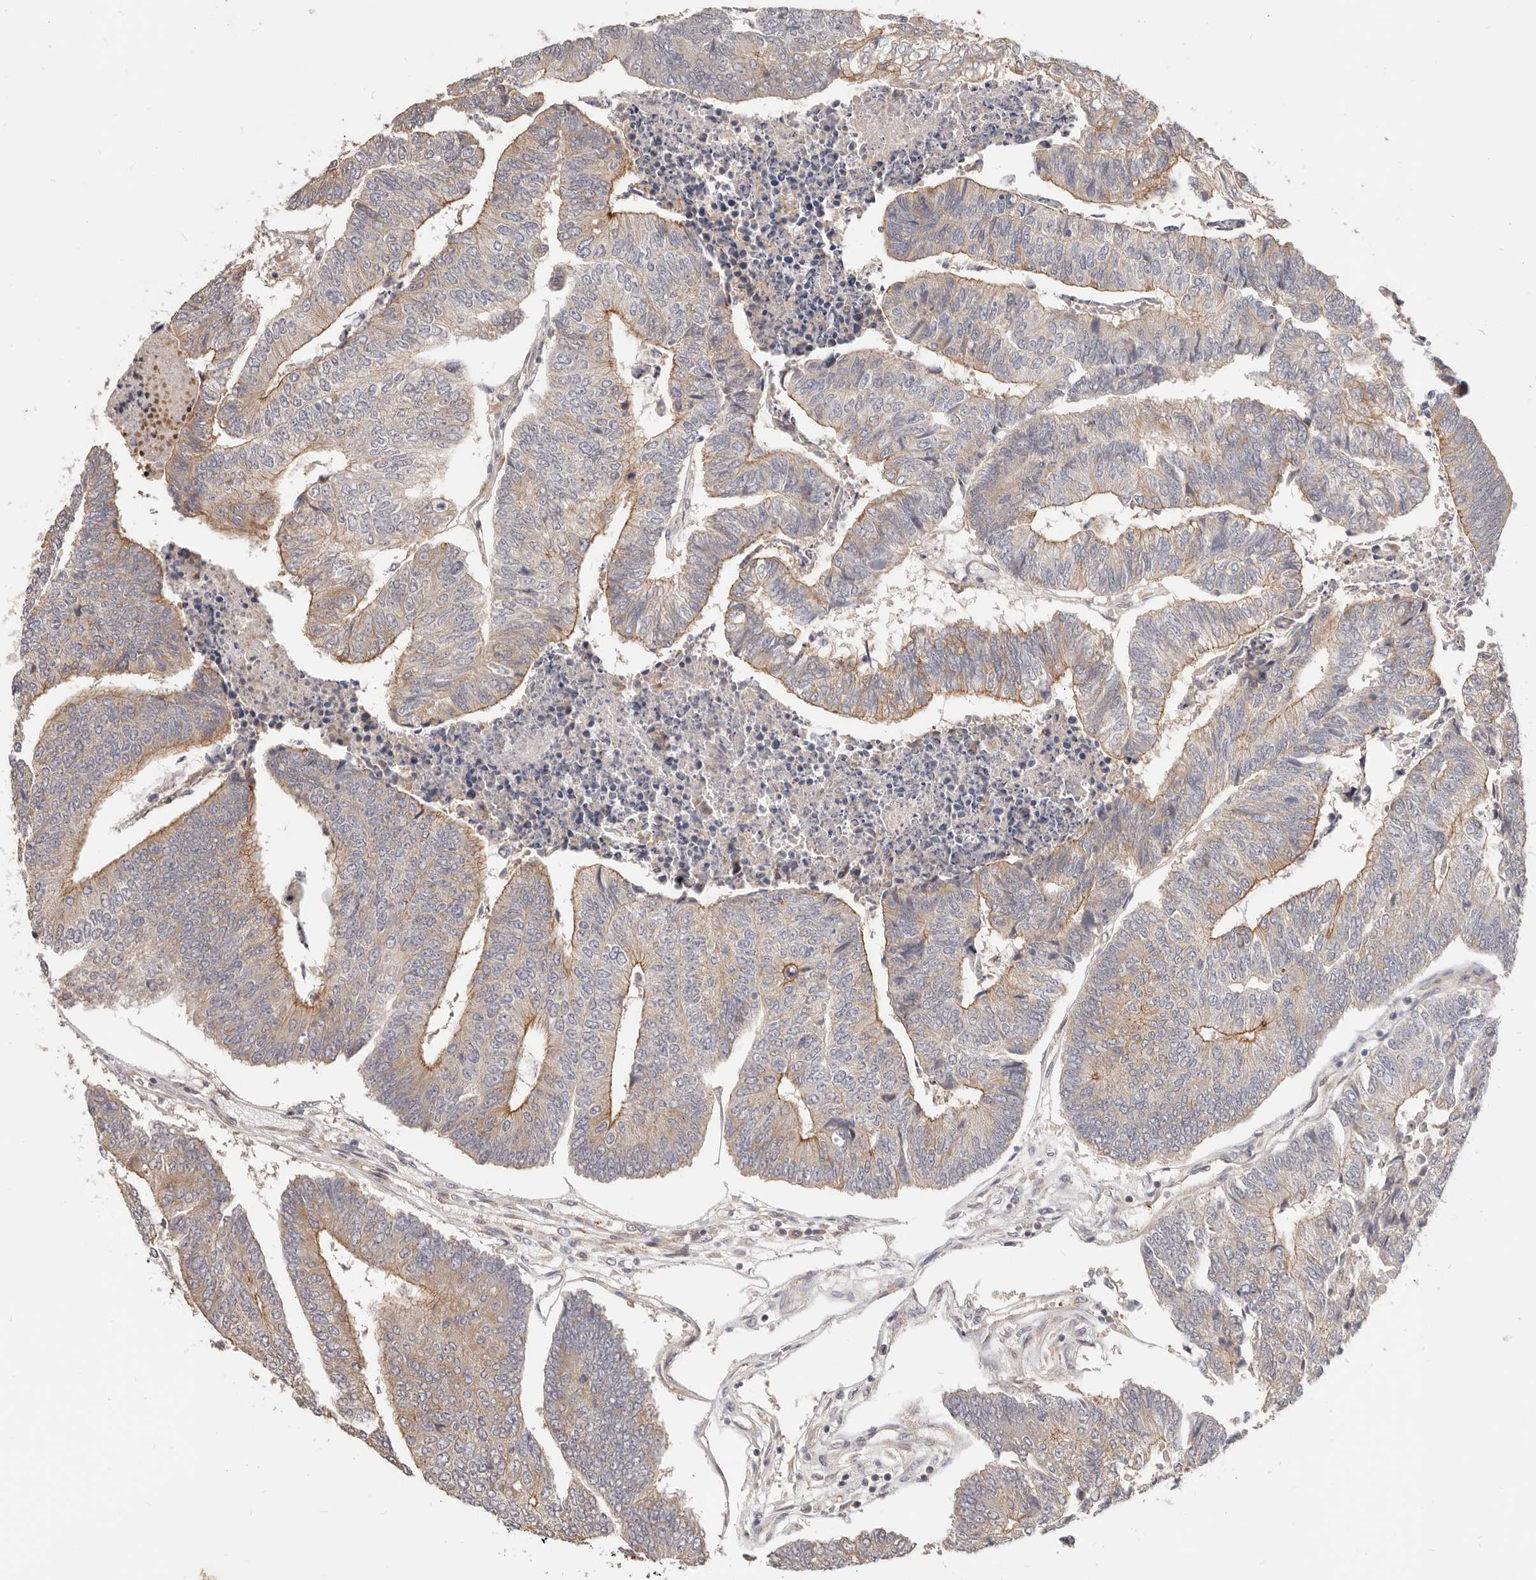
{"staining": {"intensity": "moderate", "quantity": "<25%", "location": "cytoplasmic/membranous"}, "tissue": "colorectal cancer", "cell_type": "Tumor cells", "image_type": "cancer", "snomed": [{"axis": "morphology", "description": "Adenocarcinoma, NOS"}, {"axis": "topography", "description": "Colon"}], "caption": "A histopathology image showing moderate cytoplasmic/membranous staining in about <25% of tumor cells in adenocarcinoma (colorectal), as visualized by brown immunohistochemical staining.", "gene": "ZRANB1", "patient": {"sex": "female", "age": 67}}